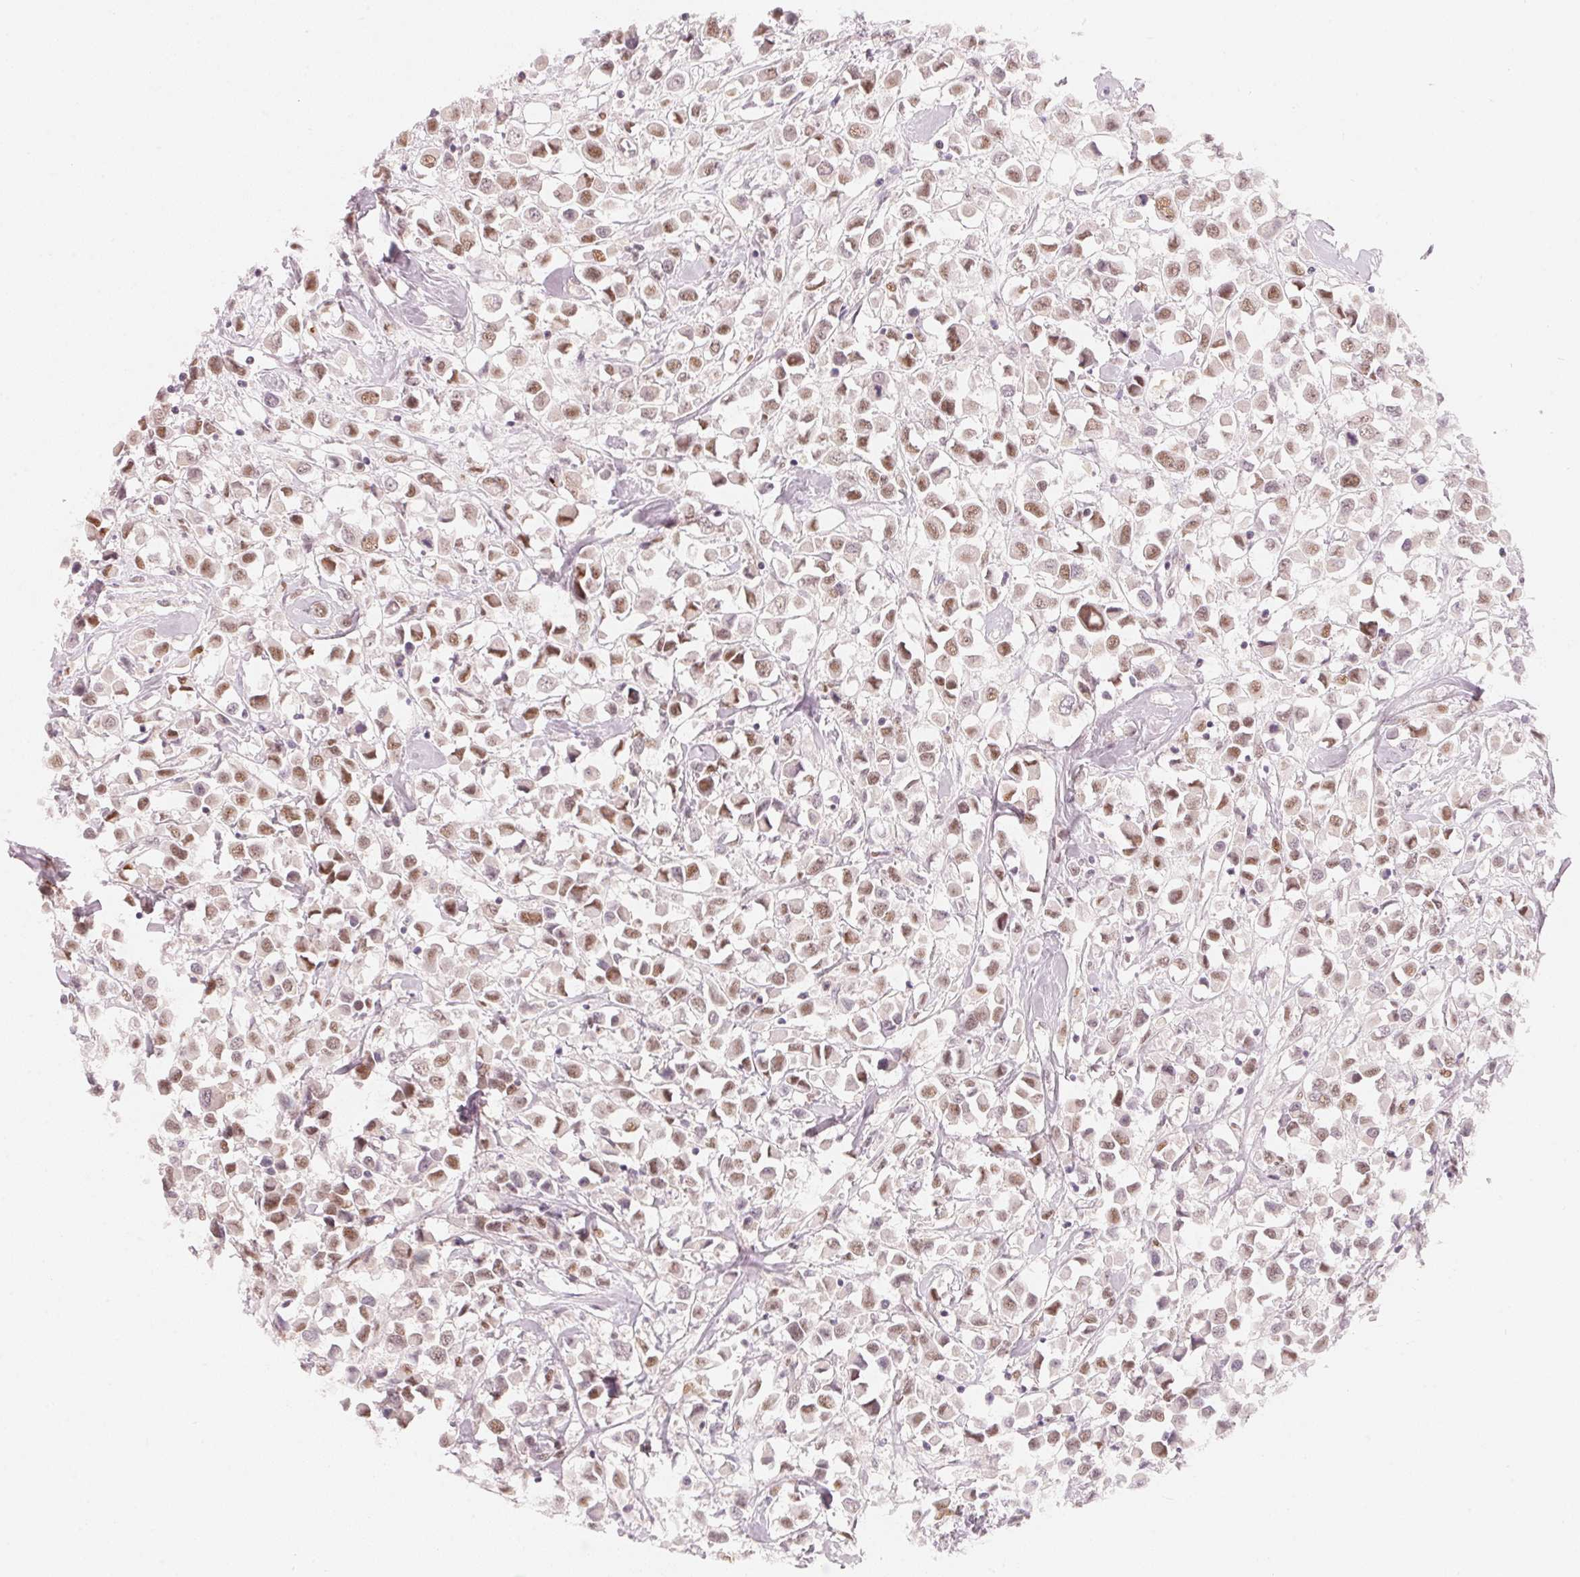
{"staining": {"intensity": "moderate", "quantity": ">75%", "location": "nuclear"}, "tissue": "breast cancer", "cell_type": "Tumor cells", "image_type": "cancer", "snomed": [{"axis": "morphology", "description": "Duct carcinoma"}, {"axis": "topography", "description": "Breast"}], "caption": "IHC histopathology image of human breast cancer (infiltrating ductal carcinoma) stained for a protein (brown), which demonstrates medium levels of moderate nuclear staining in approximately >75% of tumor cells.", "gene": "ARHGAP22", "patient": {"sex": "female", "age": 61}}